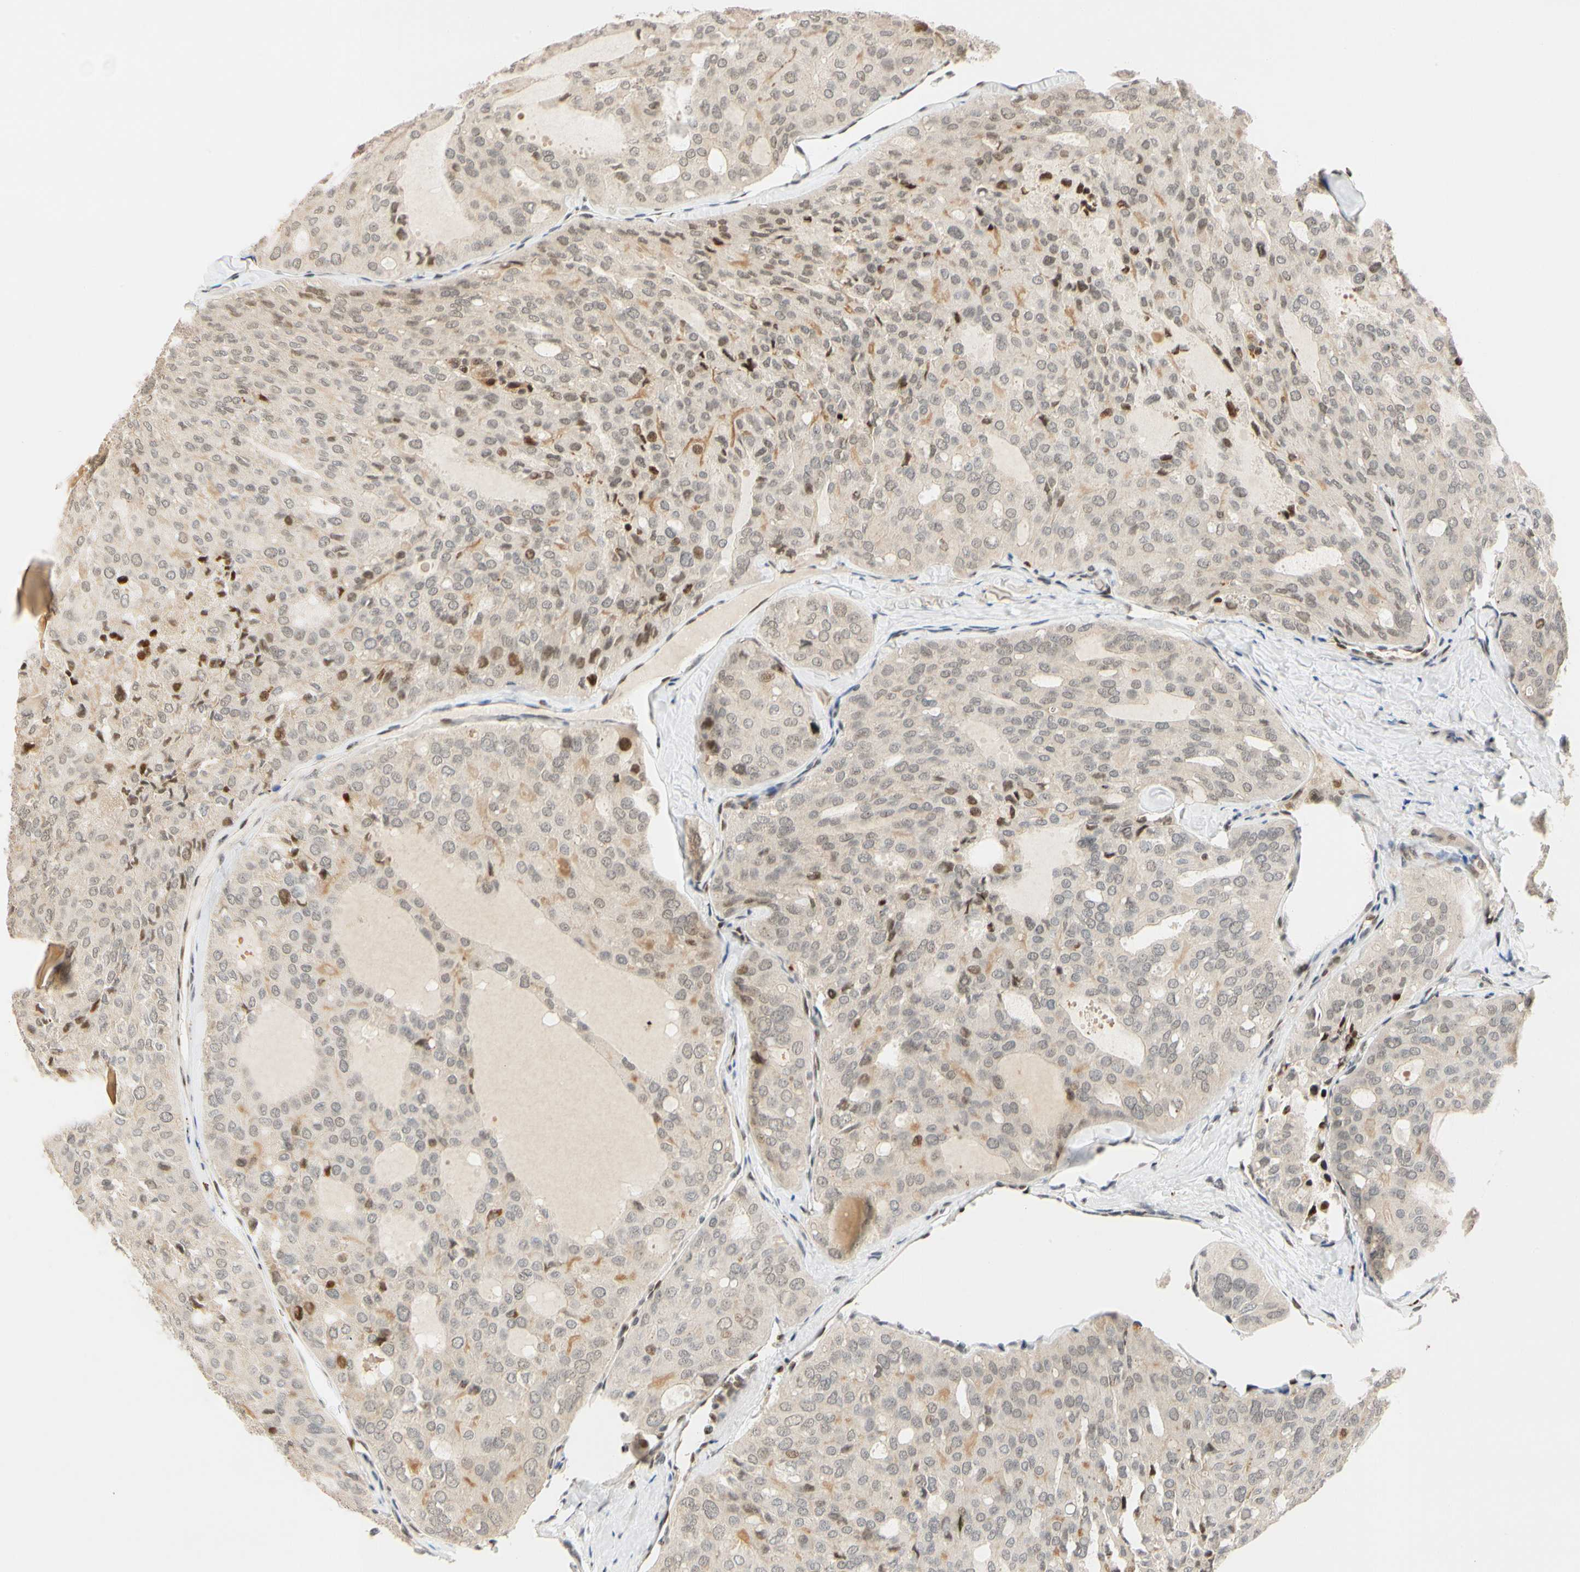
{"staining": {"intensity": "weak", "quantity": "<25%", "location": "cytoplasmic/membranous,nuclear"}, "tissue": "thyroid cancer", "cell_type": "Tumor cells", "image_type": "cancer", "snomed": [{"axis": "morphology", "description": "Follicular adenoma carcinoma, NOS"}, {"axis": "topography", "description": "Thyroid gland"}], "caption": "Thyroid cancer (follicular adenoma carcinoma) was stained to show a protein in brown. There is no significant expression in tumor cells.", "gene": "CDK7", "patient": {"sex": "male", "age": 75}}